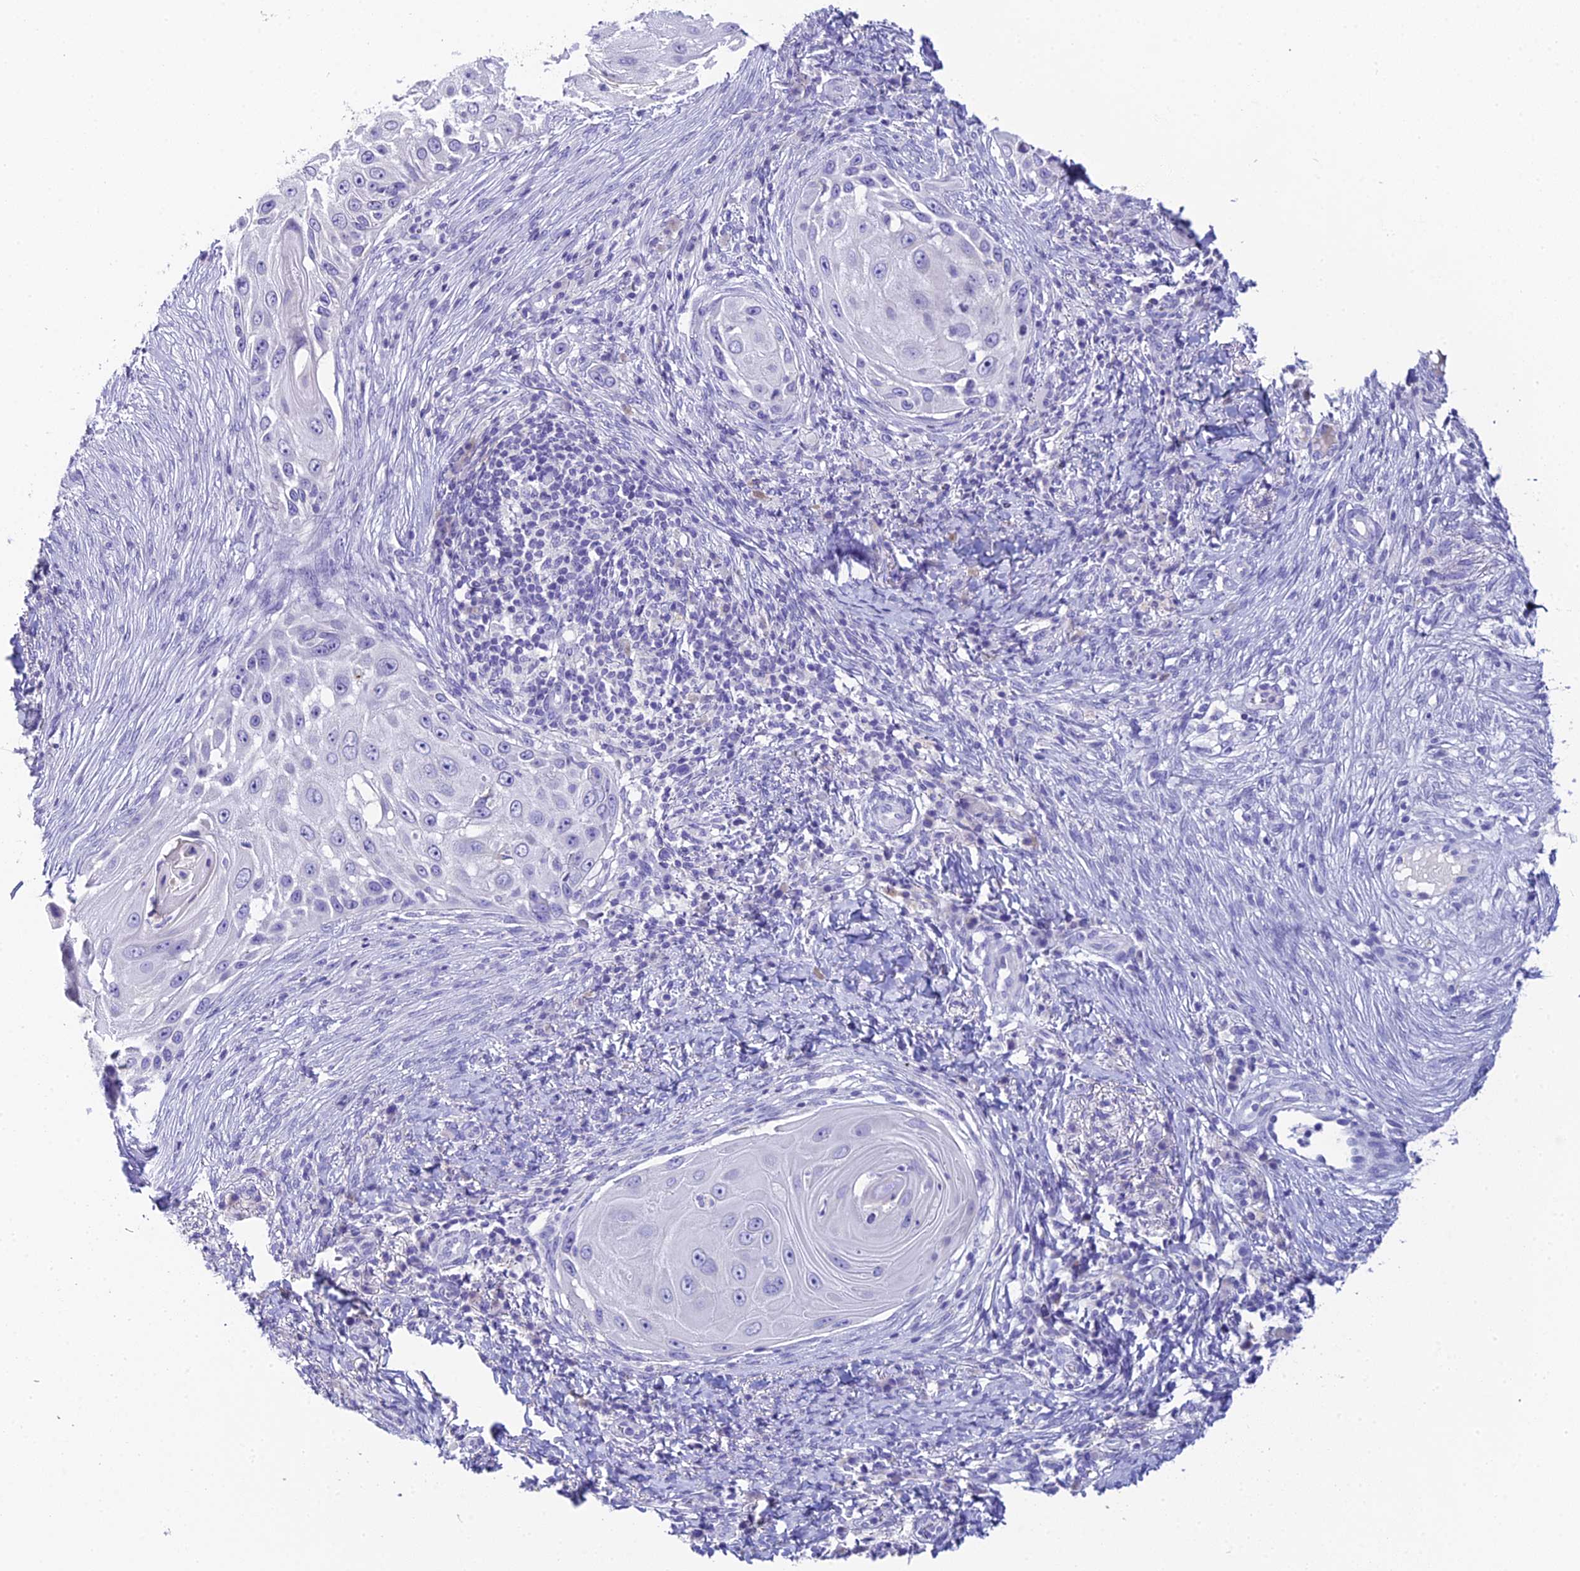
{"staining": {"intensity": "negative", "quantity": "none", "location": "none"}, "tissue": "skin cancer", "cell_type": "Tumor cells", "image_type": "cancer", "snomed": [{"axis": "morphology", "description": "Squamous cell carcinoma, NOS"}, {"axis": "topography", "description": "Skin"}], "caption": "The photomicrograph shows no significant expression in tumor cells of skin cancer. Brightfield microscopy of IHC stained with DAB (3,3'-diaminobenzidine) (brown) and hematoxylin (blue), captured at high magnification.", "gene": "C12orf29", "patient": {"sex": "female", "age": 44}}